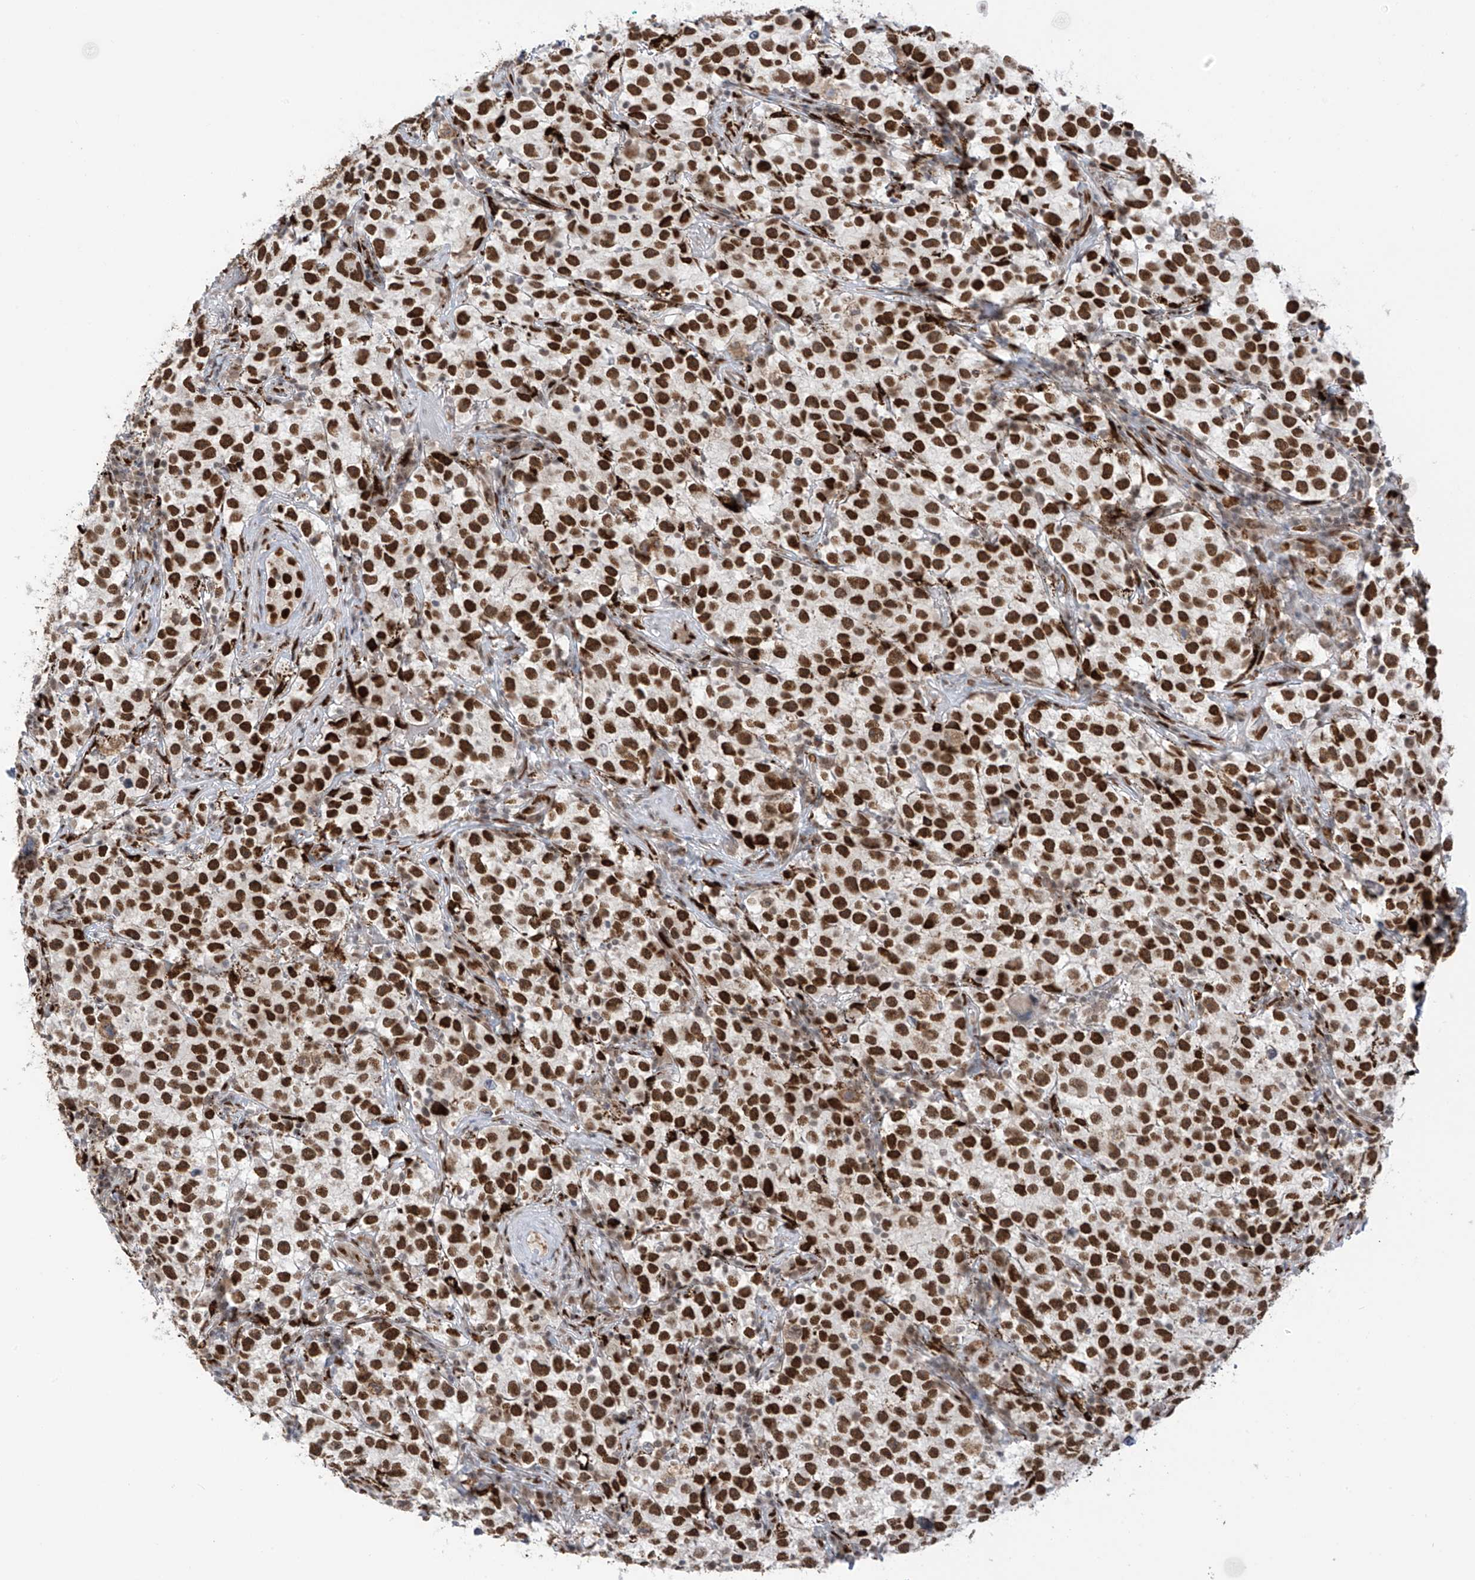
{"staining": {"intensity": "strong", "quantity": ">75%", "location": "nuclear"}, "tissue": "testis cancer", "cell_type": "Tumor cells", "image_type": "cancer", "snomed": [{"axis": "morphology", "description": "Seminoma, NOS"}, {"axis": "topography", "description": "Testis"}], "caption": "Protein expression analysis of testis cancer reveals strong nuclear expression in about >75% of tumor cells. (Stains: DAB in brown, nuclei in blue, Microscopy: brightfield microscopy at high magnification).", "gene": "PM20D2", "patient": {"sex": "male", "age": 22}}